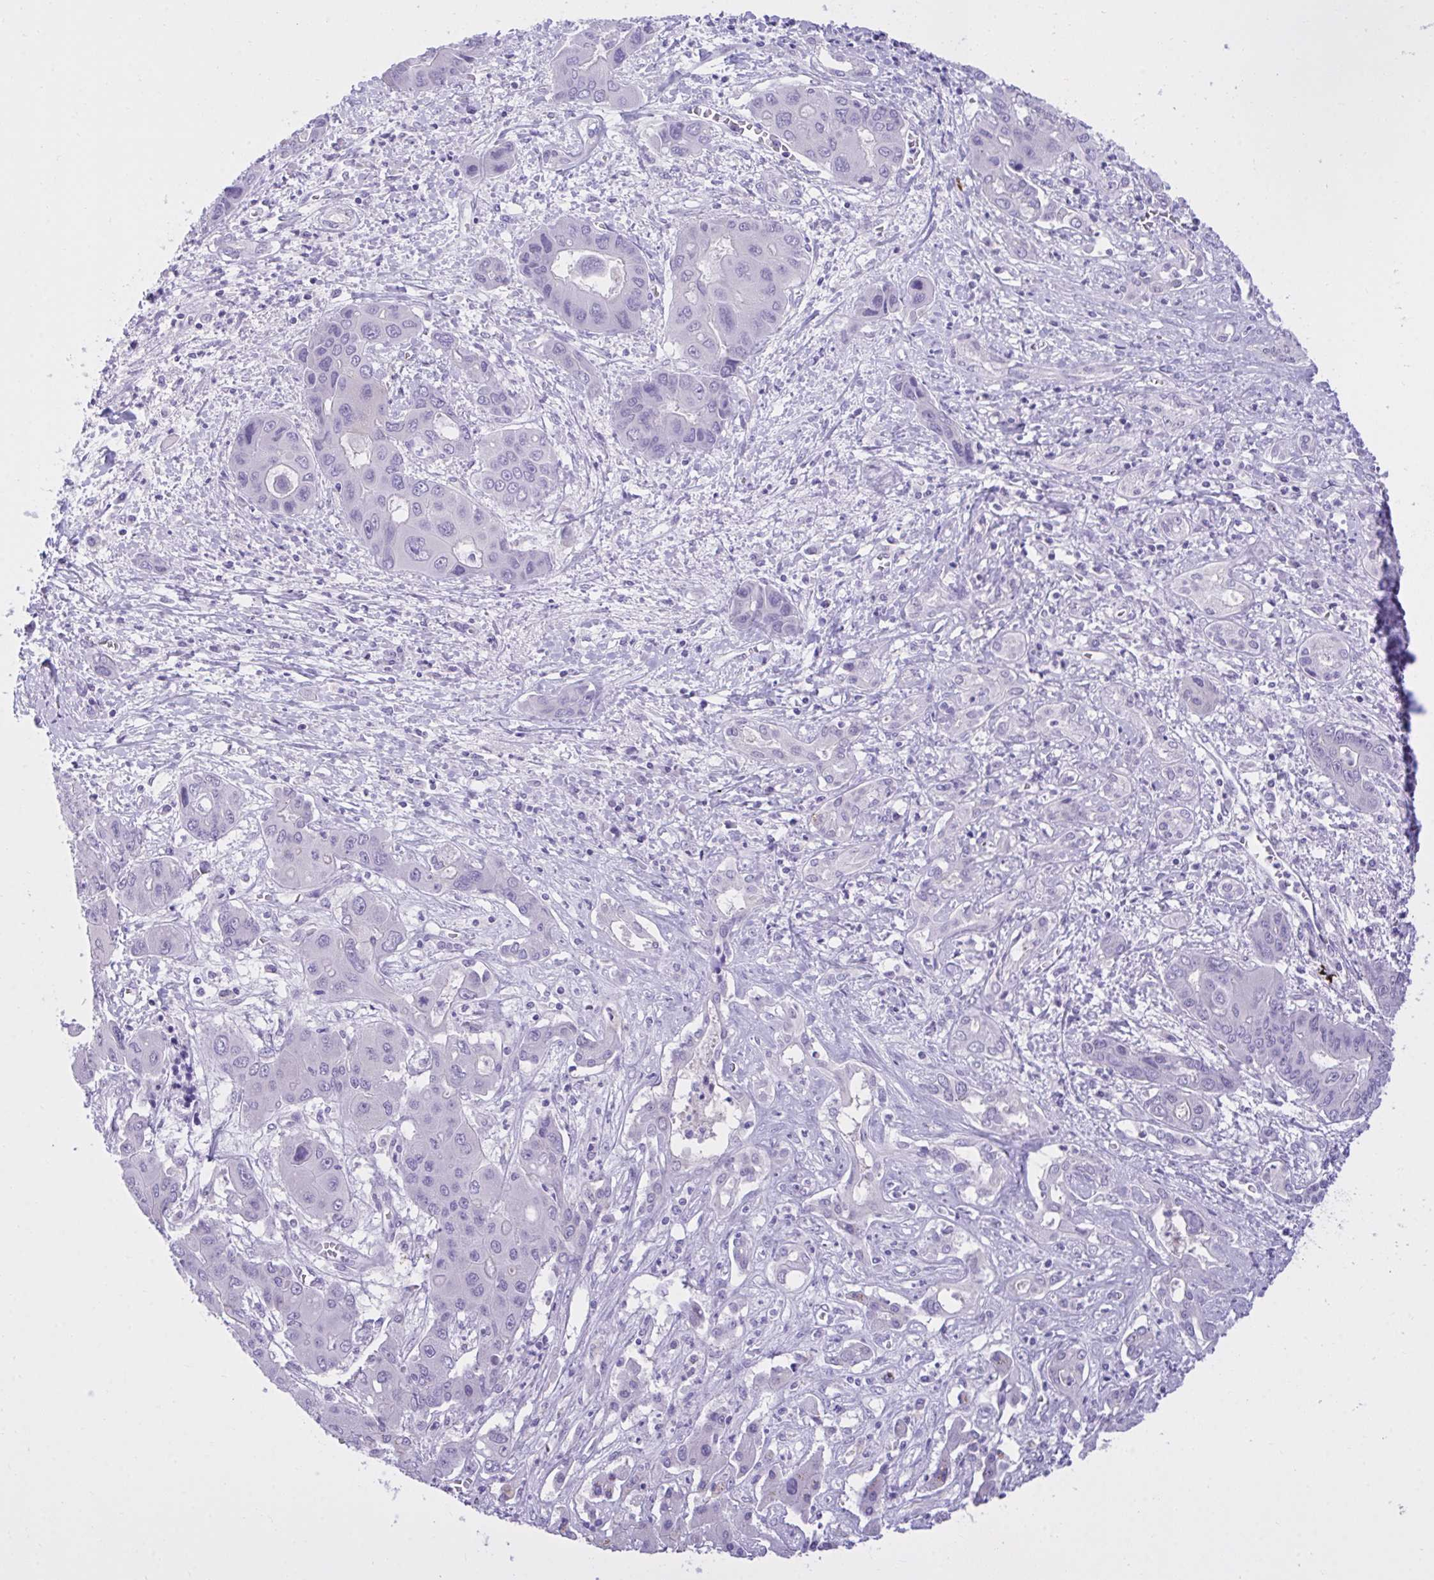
{"staining": {"intensity": "negative", "quantity": "none", "location": "none"}, "tissue": "liver cancer", "cell_type": "Tumor cells", "image_type": "cancer", "snomed": [{"axis": "morphology", "description": "Cholangiocarcinoma"}, {"axis": "topography", "description": "Liver"}], "caption": "A photomicrograph of human liver cancer (cholangiocarcinoma) is negative for staining in tumor cells. Nuclei are stained in blue.", "gene": "PGM2L1", "patient": {"sex": "male", "age": 67}}